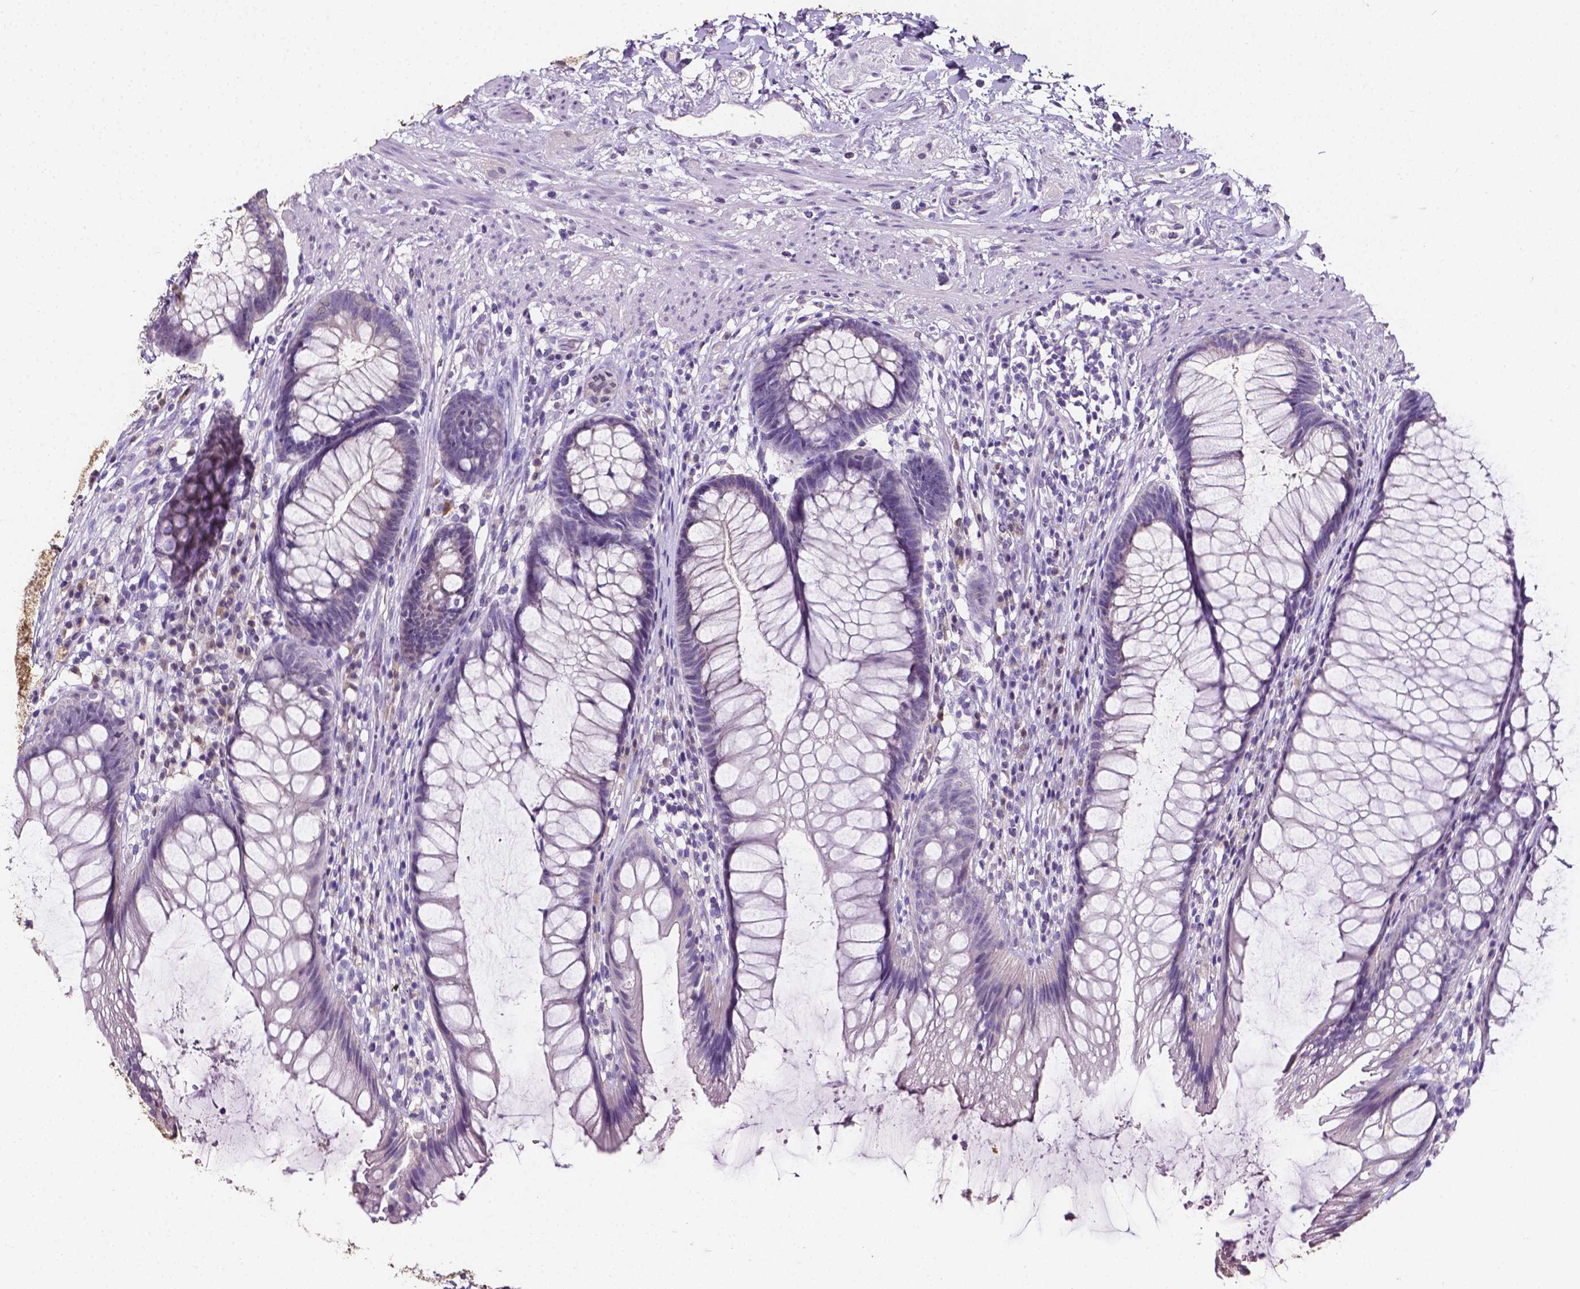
{"staining": {"intensity": "negative", "quantity": "none", "location": "none"}, "tissue": "rectum", "cell_type": "Glandular cells", "image_type": "normal", "snomed": [{"axis": "morphology", "description": "Normal tissue, NOS"}, {"axis": "topography", "description": "Smooth muscle"}, {"axis": "topography", "description": "Rectum"}], "caption": "Glandular cells show no significant staining in benign rectum.", "gene": "PSAT1", "patient": {"sex": "male", "age": 53}}